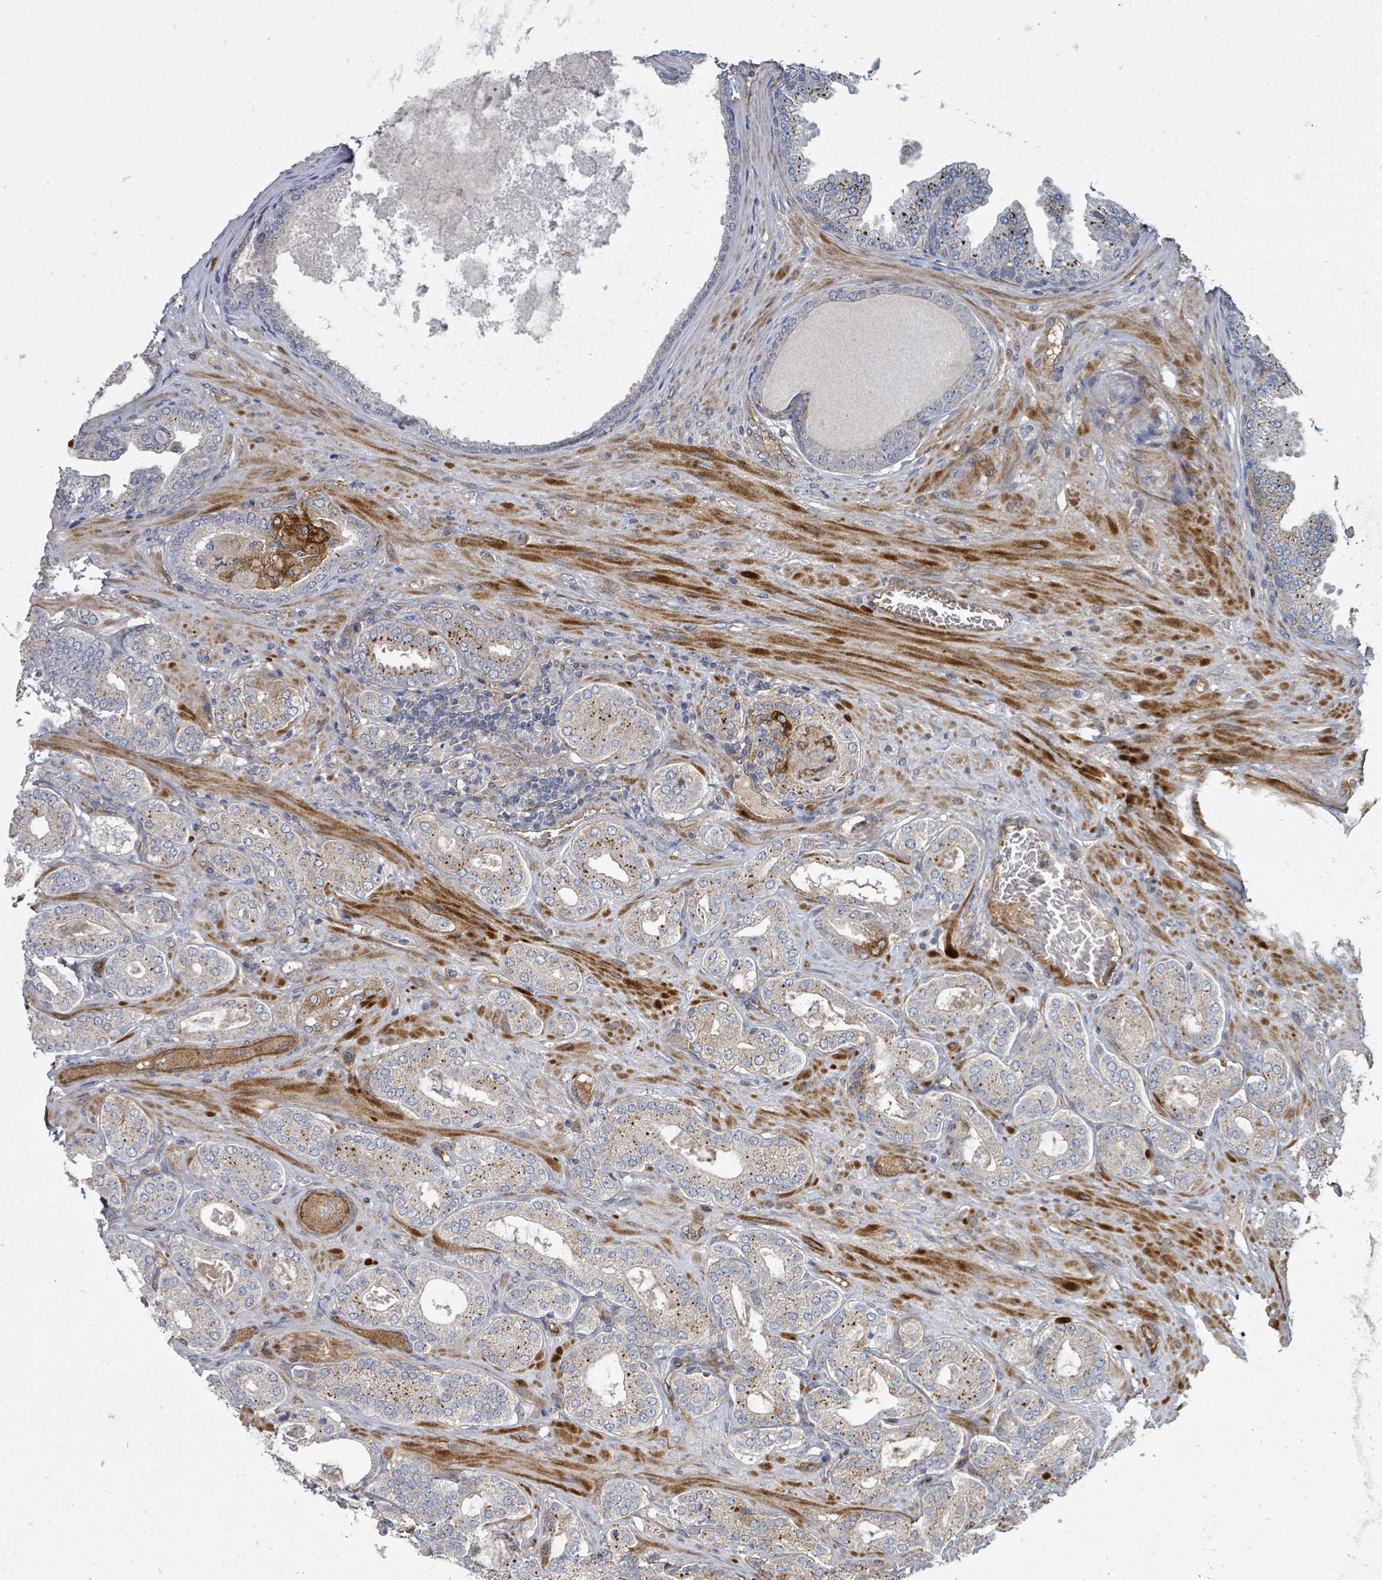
{"staining": {"intensity": "moderate", "quantity": "25%-75%", "location": "cytoplasmic/membranous"}, "tissue": "prostate cancer", "cell_type": "Tumor cells", "image_type": "cancer", "snomed": [{"axis": "morphology", "description": "Adenocarcinoma, Low grade"}, {"axis": "topography", "description": "Prostate"}], "caption": "High-magnification brightfield microscopy of prostate cancer stained with DAB (3,3'-diaminobenzidine) (brown) and counterstained with hematoxylin (blue). tumor cells exhibit moderate cytoplasmic/membranous positivity is present in about25%-75% of cells. The protein of interest is stained brown, and the nuclei are stained in blue (DAB (3,3'-diaminobenzidine) IHC with brightfield microscopy, high magnification).", "gene": "IFIT1", "patient": {"sex": "male", "age": 63}}